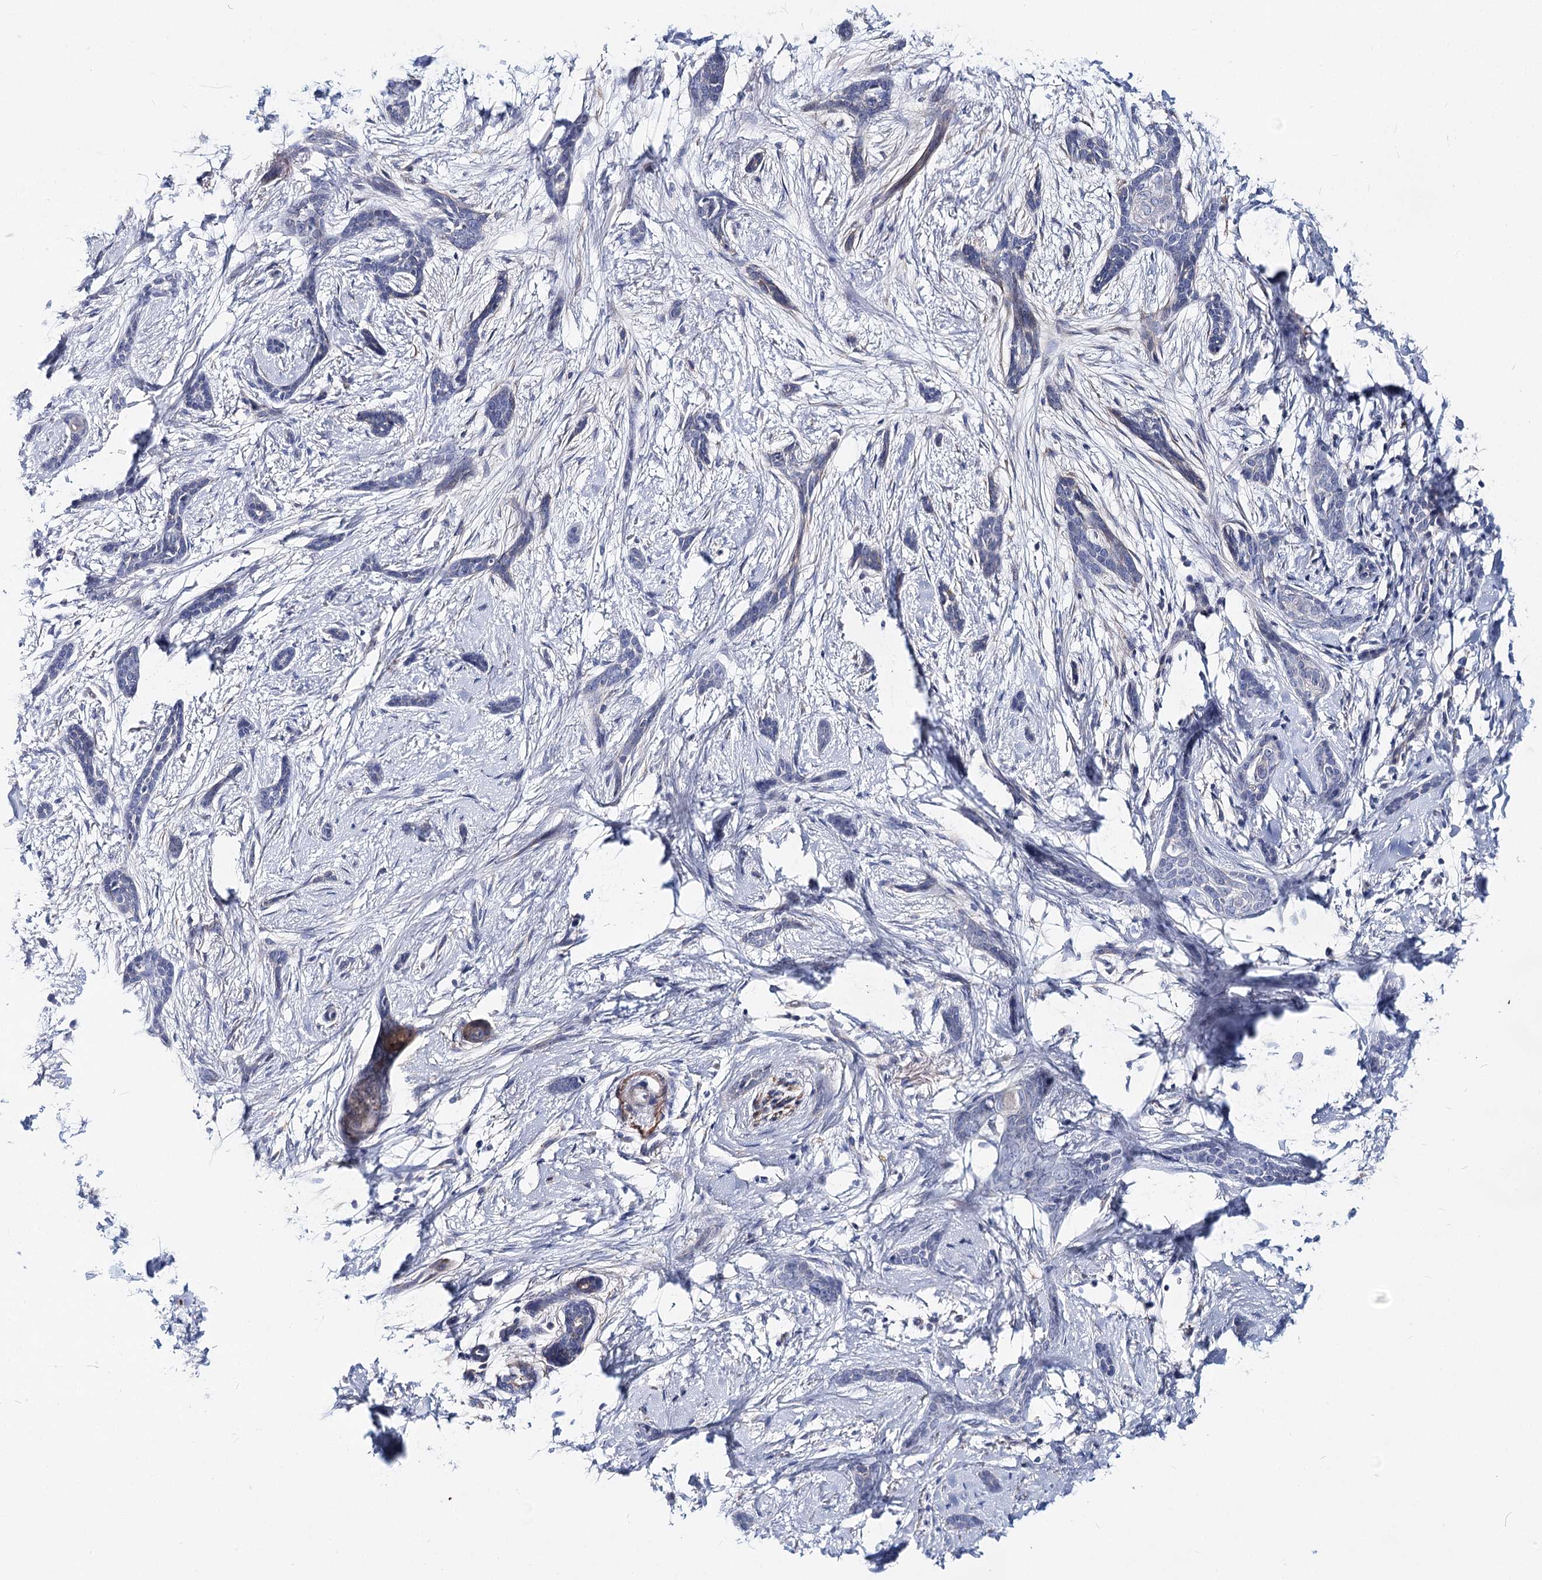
{"staining": {"intensity": "negative", "quantity": "none", "location": "none"}, "tissue": "skin cancer", "cell_type": "Tumor cells", "image_type": "cancer", "snomed": [{"axis": "morphology", "description": "Basal cell carcinoma"}, {"axis": "morphology", "description": "Adnexal tumor, benign"}, {"axis": "topography", "description": "Skin"}], "caption": "This histopathology image is of basal cell carcinoma (skin) stained with immunohistochemistry (IHC) to label a protein in brown with the nuclei are counter-stained blue. There is no expression in tumor cells. Nuclei are stained in blue.", "gene": "TEX12", "patient": {"sex": "female", "age": 42}}